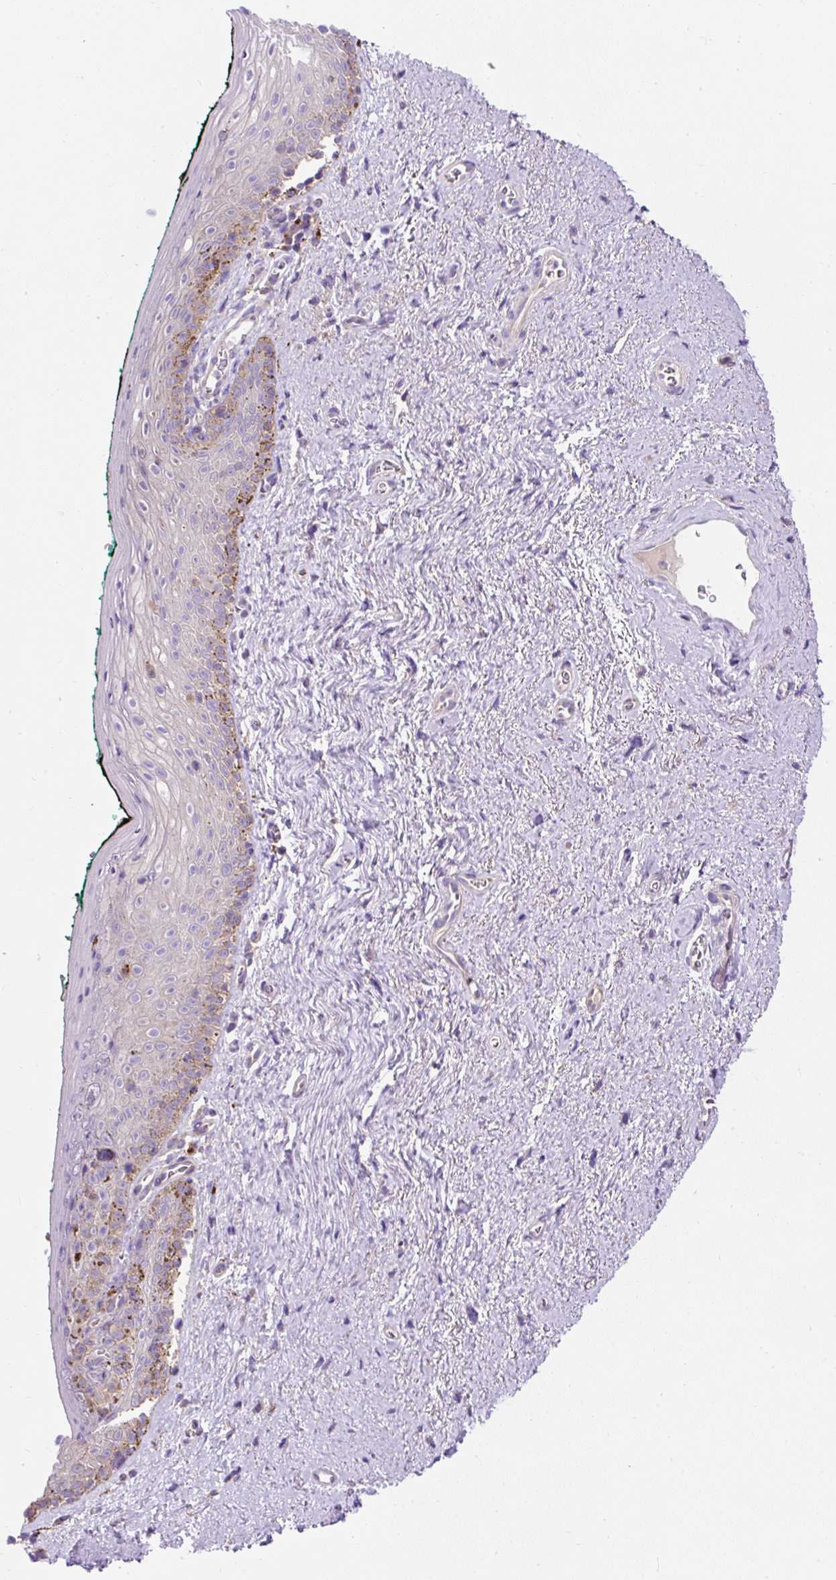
{"staining": {"intensity": "moderate", "quantity": "<25%", "location": "cytoplasmic/membranous"}, "tissue": "vagina", "cell_type": "Squamous epithelial cells", "image_type": "normal", "snomed": [{"axis": "morphology", "description": "Normal tissue, NOS"}, {"axis": "topography", "description": "Vulva"}, {"axis": "topography", "description": "Vagina"}, {"axis": "topography", "description": "Peripheral nerve tissue"}], "caption": "A brown stain labels moderate cytoplasmic/membranous expression of a protein in squamous epithelial cells of benign vagina.", "gene": "OR4K15", "patient": {"sex": "female", "age": 66}}